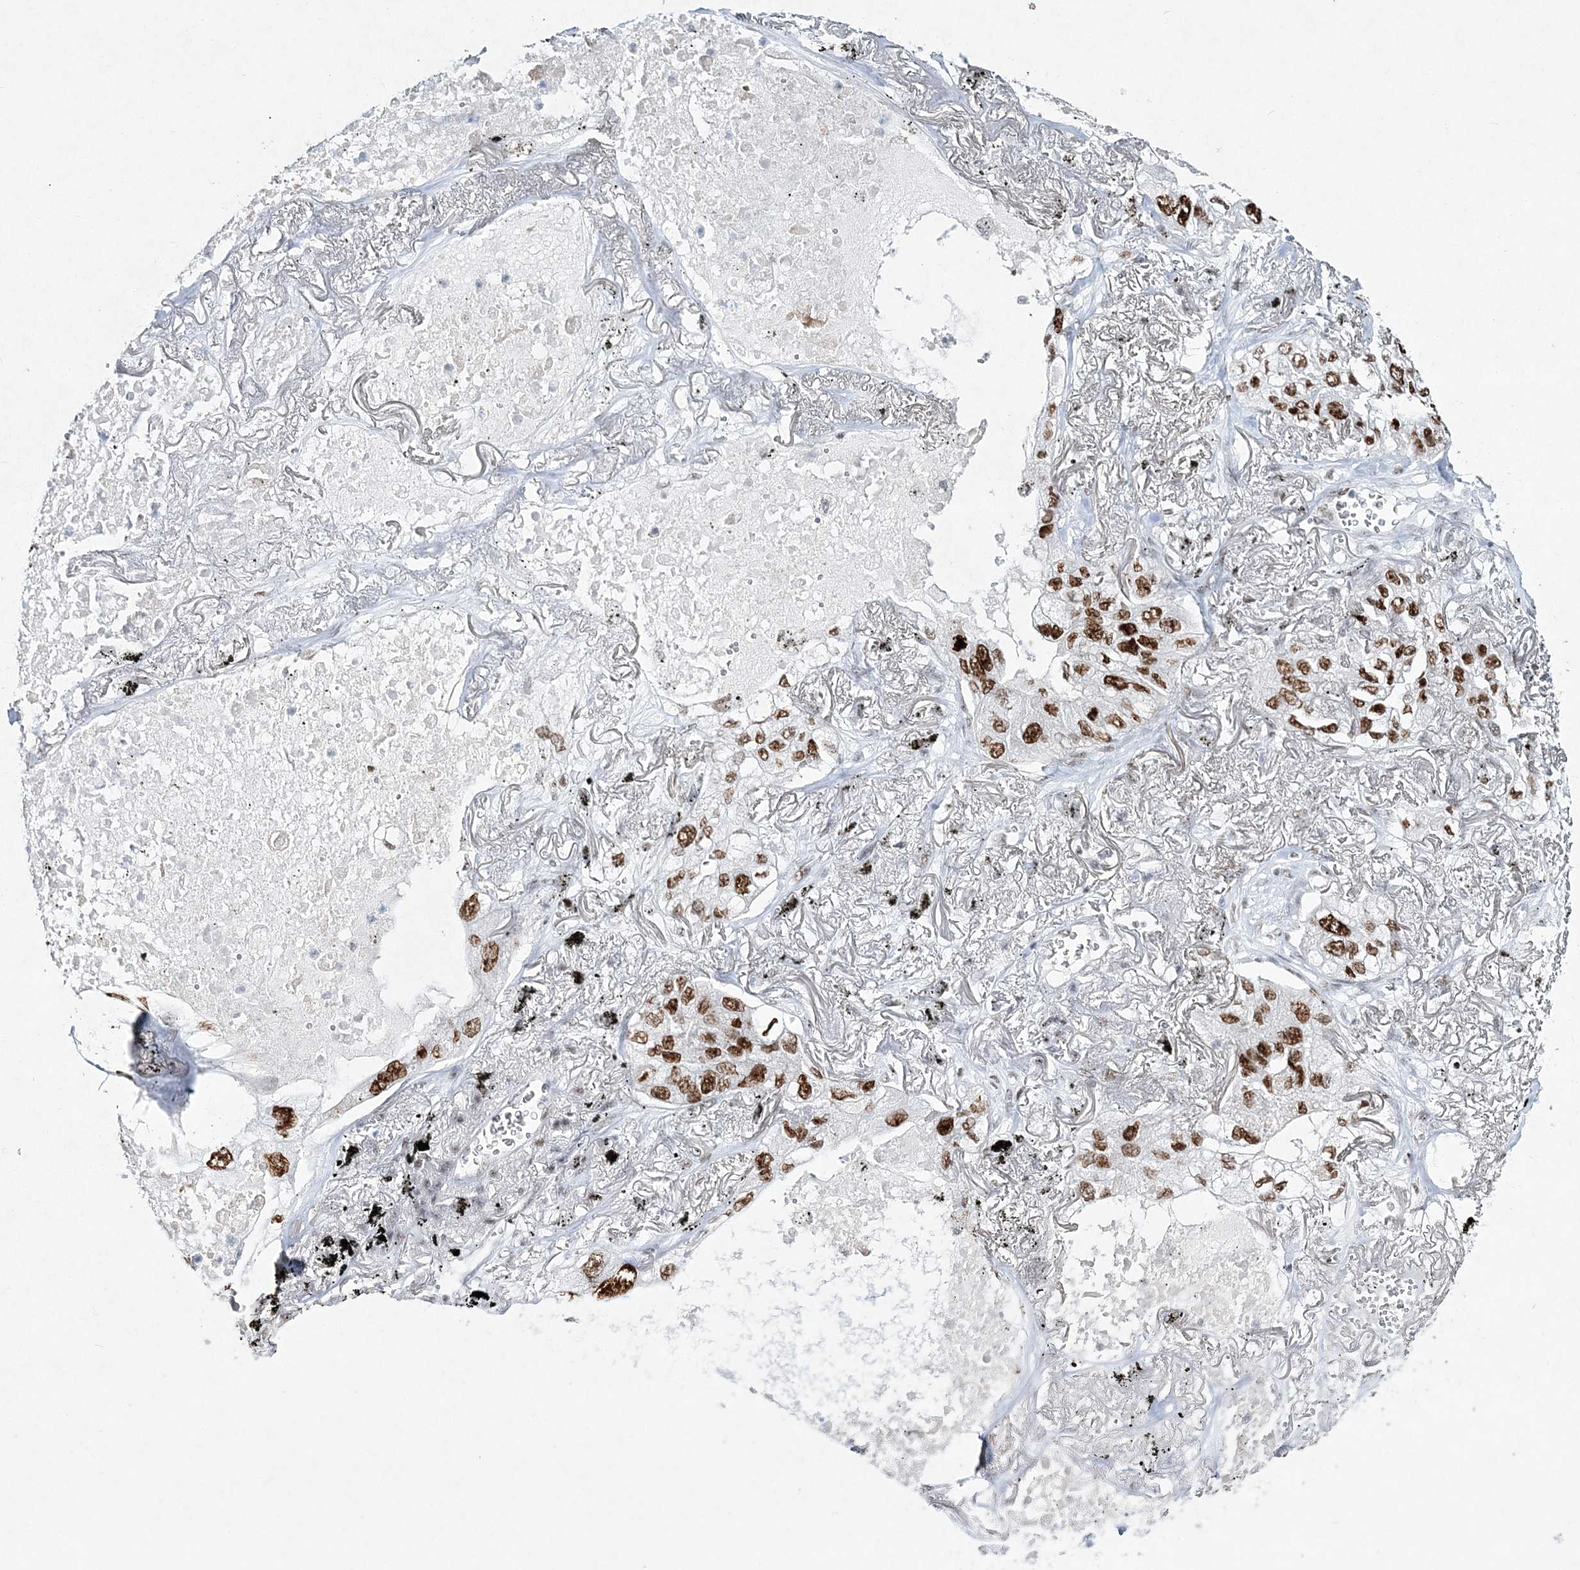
{"staining": {"intensity": "strong", "quantity": ">75%", "location": "nuclear"}, "tissue": "lung cancer", "cell_type": "Tumor cells", "image_type": "cancer", "snomed": [{"axis": "morphology", "description": "Adenocarcinoma, NOS"}, {"axis": "topography", "description": "Lung"}], "caption": "Immunohistochemical staining of lung cancer reveals strong nuclear protein positivity in about >75% of tumor cells.", "gene": "LRRFIP2", "patient": {"sex": "male", "age": 65}}